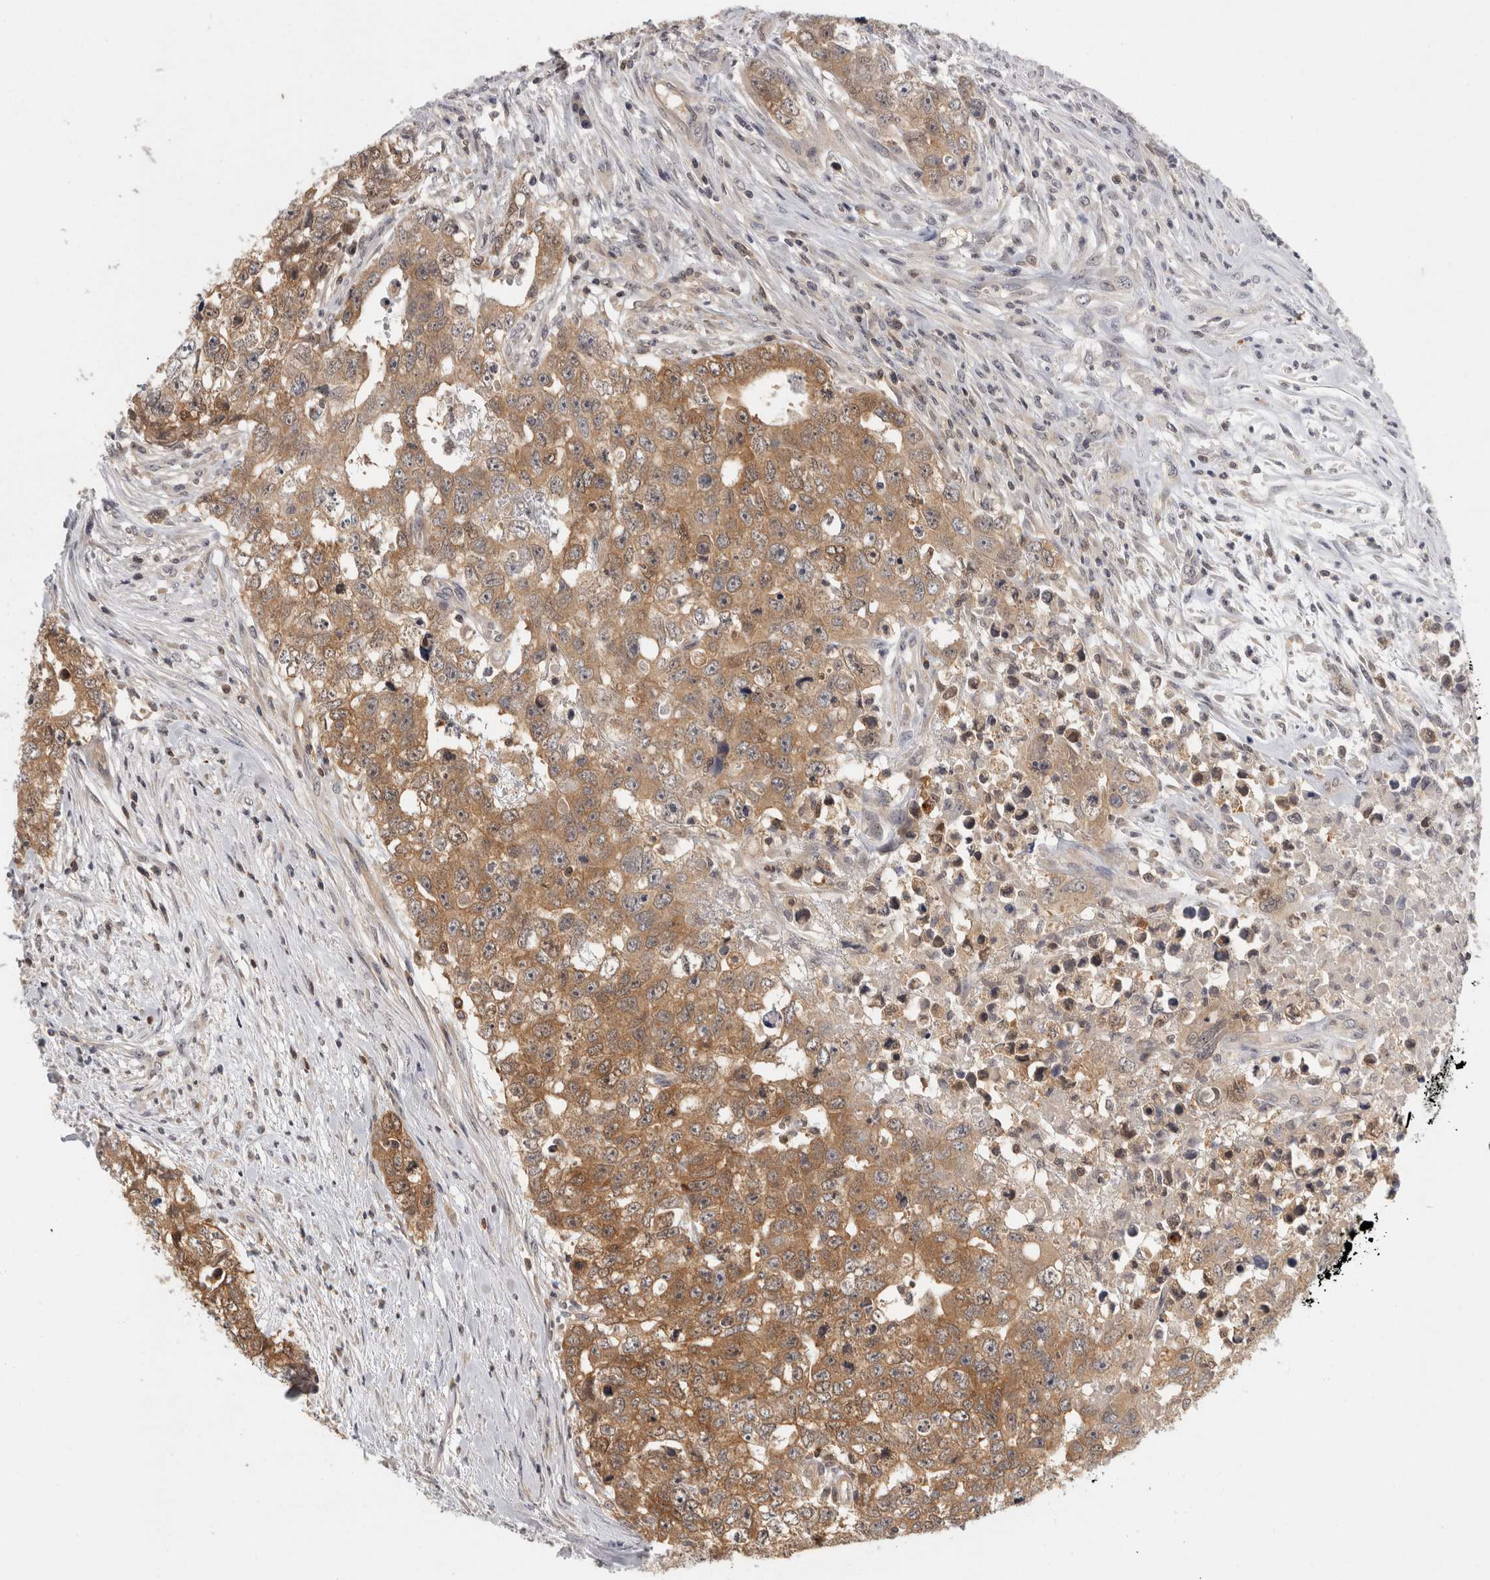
{"staining": {"intensity": "moderate", "quantity": ">75%", "location": "cytoplasmic/membranous"}, "tissue": "testis cancer", "cell_type": "Tumor cells", "image_type": "cancer", "snomed": [{"axis": "morphology", "description": "Carcinoma, Embryonal, NOS"}, {"axis": "topography", "description": "Testis"}], "caption": "Immunohistochemistry (IHC) staining of testis cancer, which demonstrates medium levels of moderate cytoplasmic/membranous positivity in approximately >75% of tumor cells indicating moderate cytoplasmic/membranous protein positivity. The staining was performed using DAB (3,3'-diaminobenzidine) (brown) for protein detection and nuclei were counterstained in hematoxylin (blue).", "gene": "ACAT2", "patient": {"sex": "male", "age": 28}}